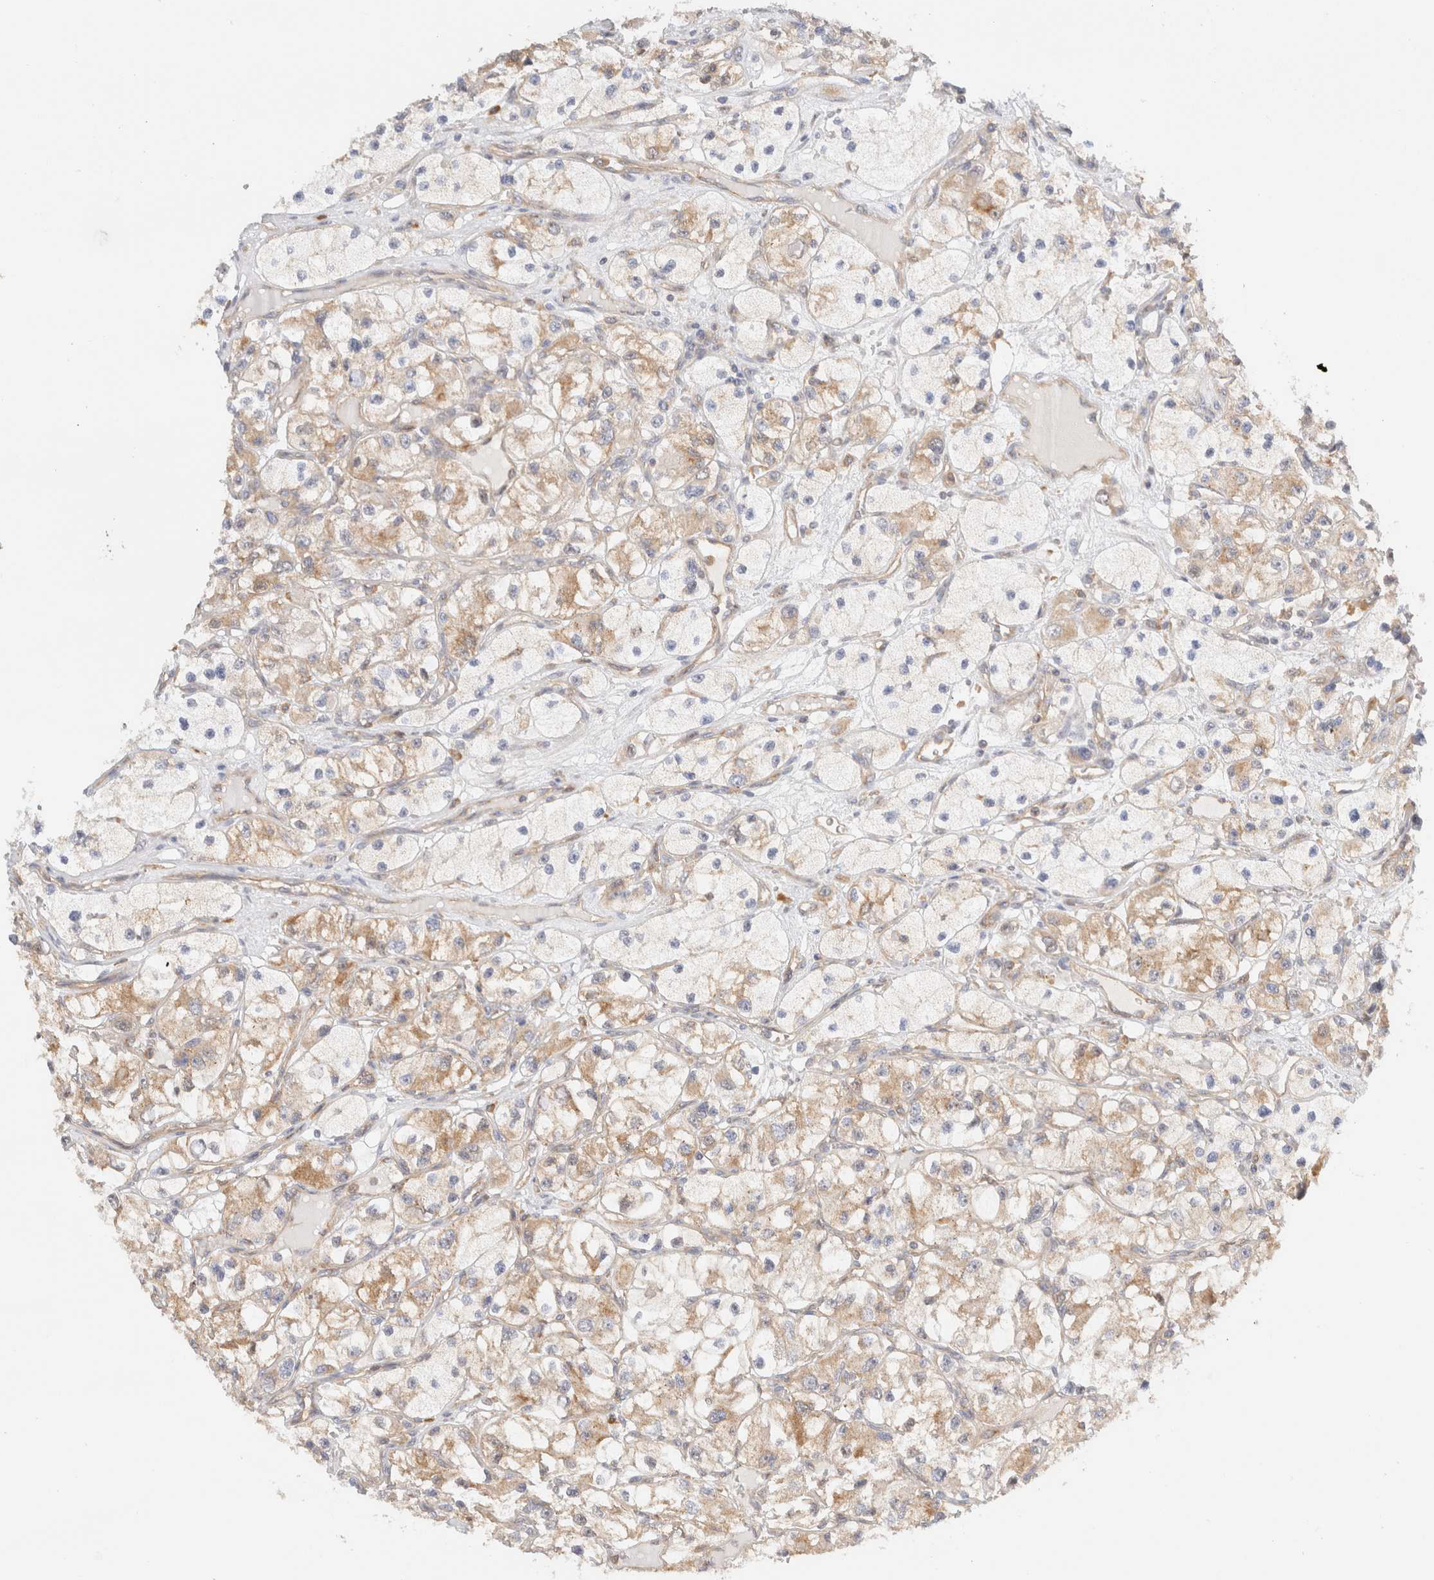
{"staining": {"intensity": "weak", "quantity": ">75%", "location": "cytoplasmic/membranous"}, "tissue": "renal cancer", "cell_type": "Tumor cells", "image_type": "cancer", "snomed": [{"axis": "morphology", "description": "Adenocarcinoma, NOS"}, {"axis": "topography", "description": "Kidney"}], "caption": "A low amount of weak cytoplasmic/membranous expression is identified in about >75% of tumor cells in renal adenocarcinoma tissue.", "gene": "RABEP1", "patient": {"sex": "female", "age": 57}}